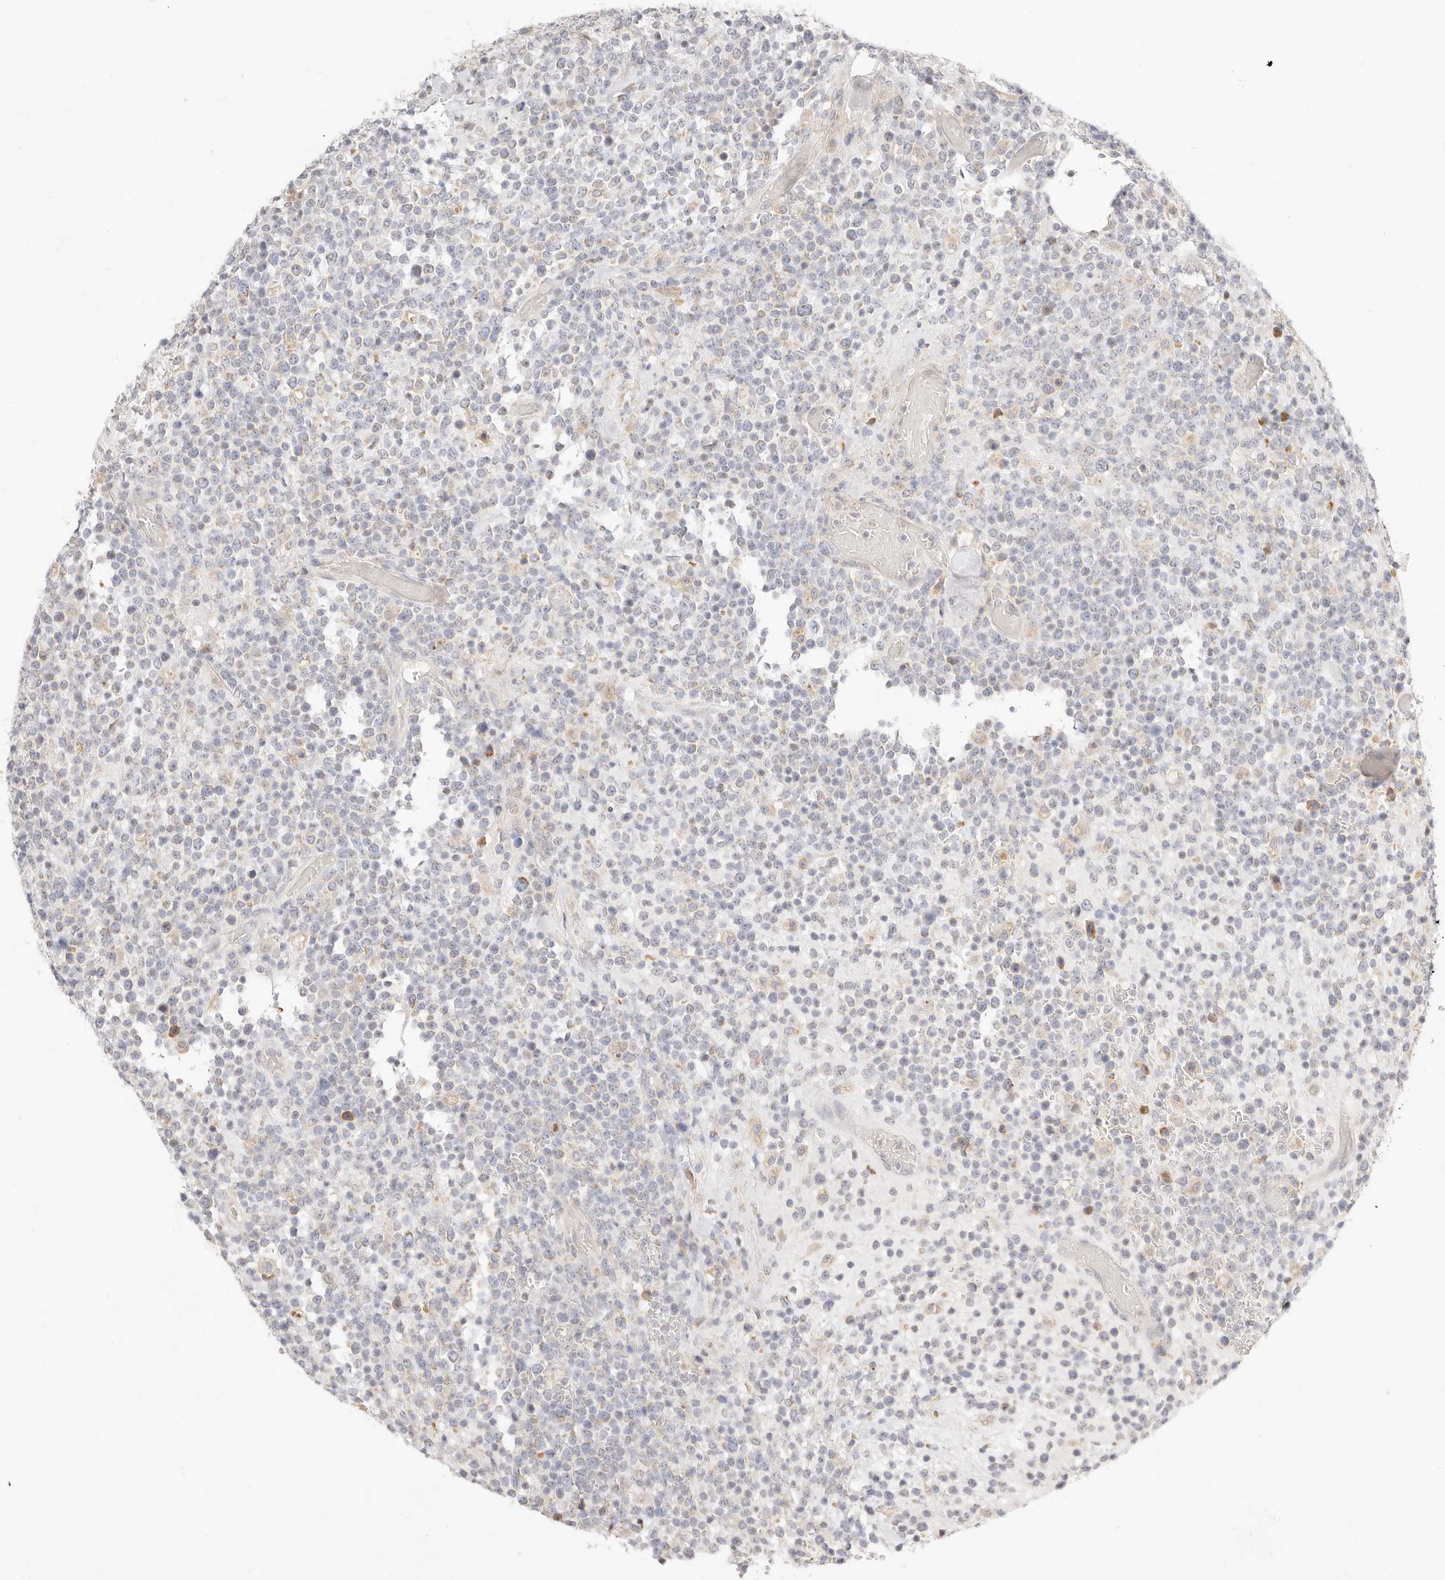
{"staining": {"intensity": "negative", "quantity": "none", "location": "none"}, "tissue": "lymphoma", "cell_type": "Tumor cells", "image_type": "cancer", "snomed": [{"axis": "morphology", "description": "Malignant lymphoma, non-Hodgkin's type, High grade"}, {"axis": "topography", "description": "Colon"}], "caption": "This is an immunohistochemistry (IHC) photomicrograph of human lymphoma. There is no staining in tumor cells.", "gene": "ACOX1", "patient": {"sex": "female", "age": 53}}